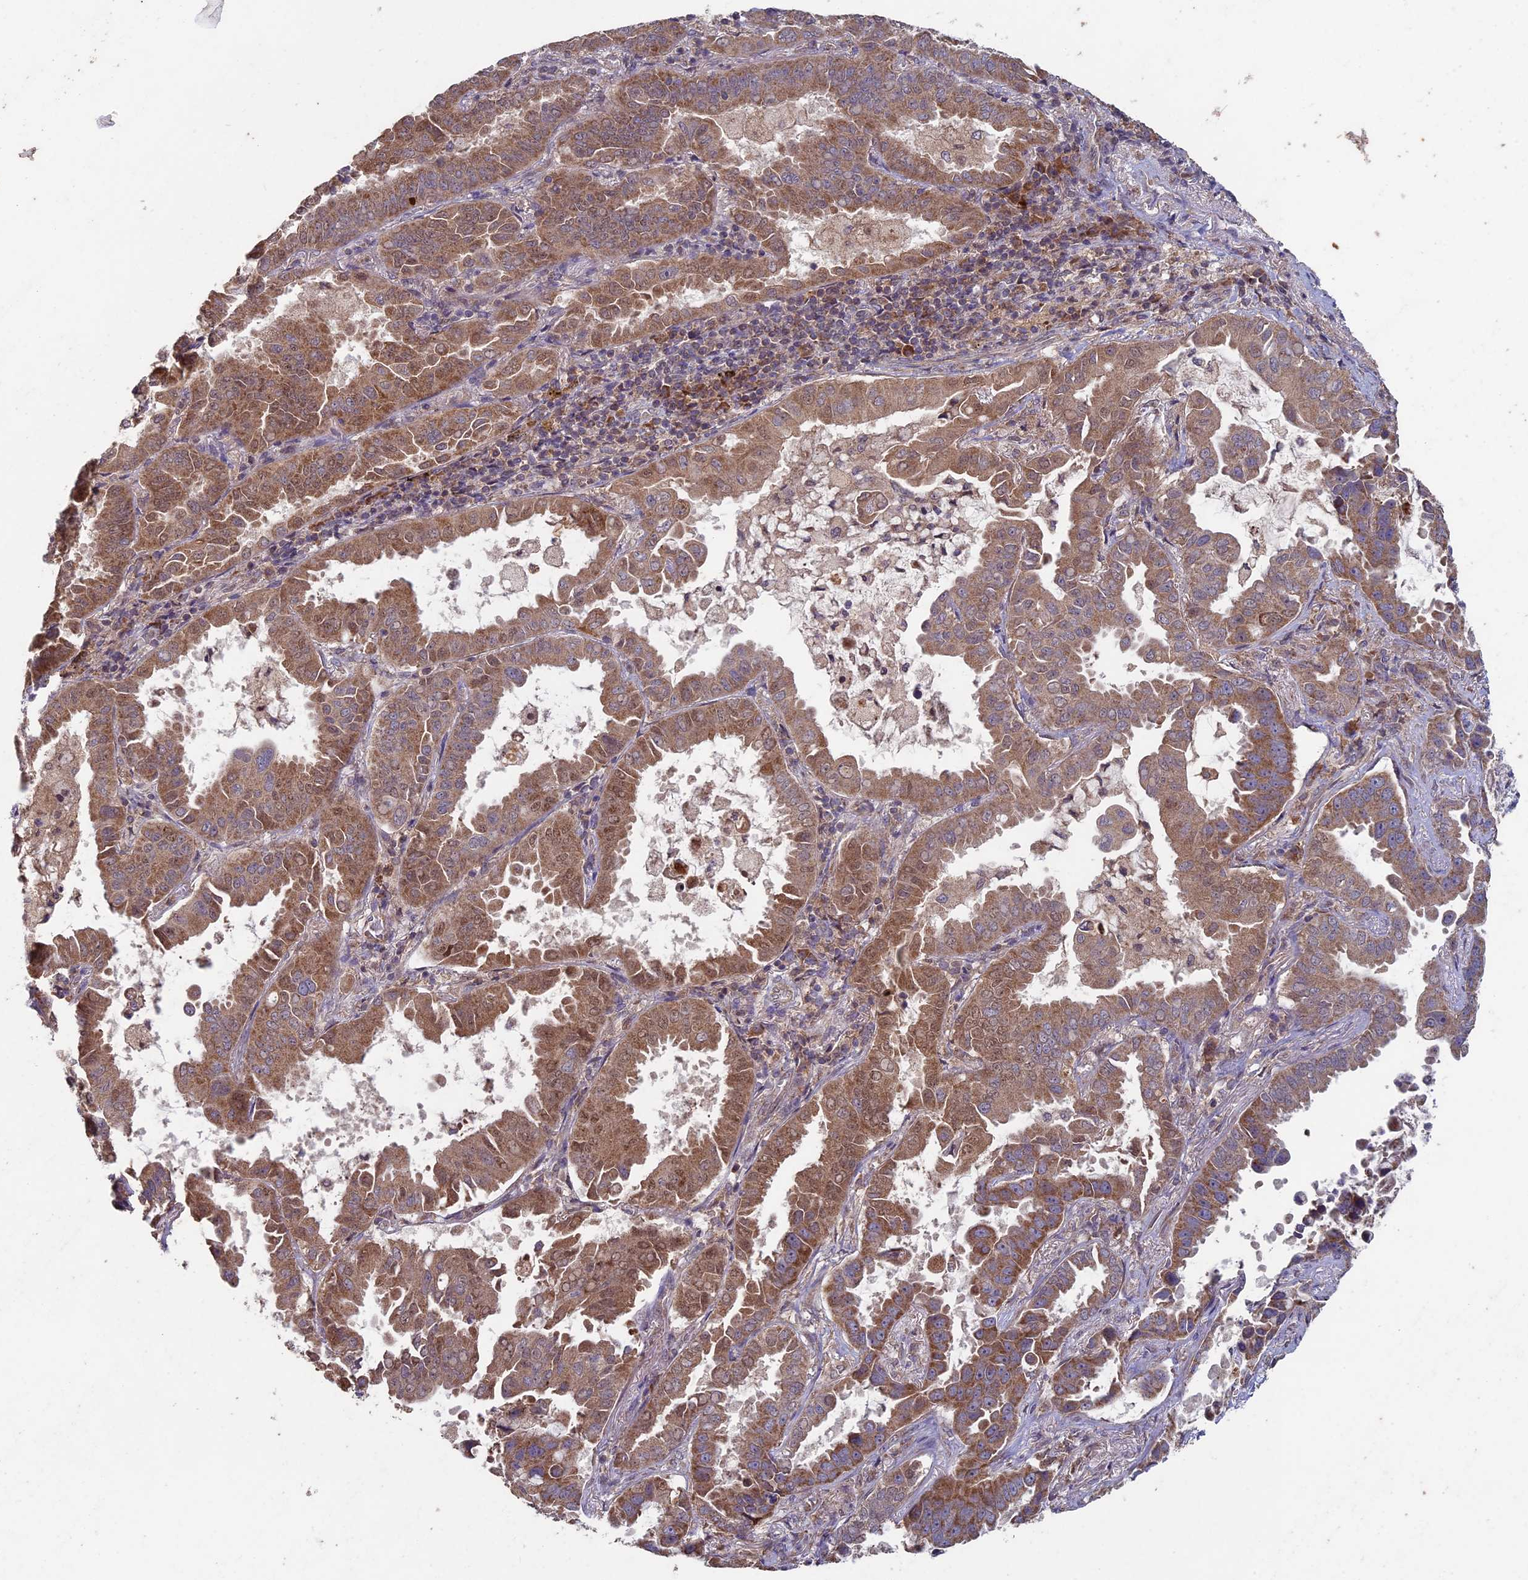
{"staining": {"intensity": "moderate", "quantity": ">75%", "location": "cytoplasmic/membranous"}, "tissue": "lung cancer", "cell_type": "Tumor cells", "image_type": "cancer", "snomed": [{"axis": "morphology", "description": "Adenocarcinoma, NOS"}, {"axis": "topography", "description": "Lung"}], "caption": "This histopathology image exhibits lung adenocarcinoma stained with immunohistochemistry (IHC) to label a protein in brown. The cytoplasmic/membranous of tumor cells show moderate positivity for the protein. Nuclei are counter-stained blue.", "gene": "RCCD1", "patient": {"sex": "male", "age": 64}}